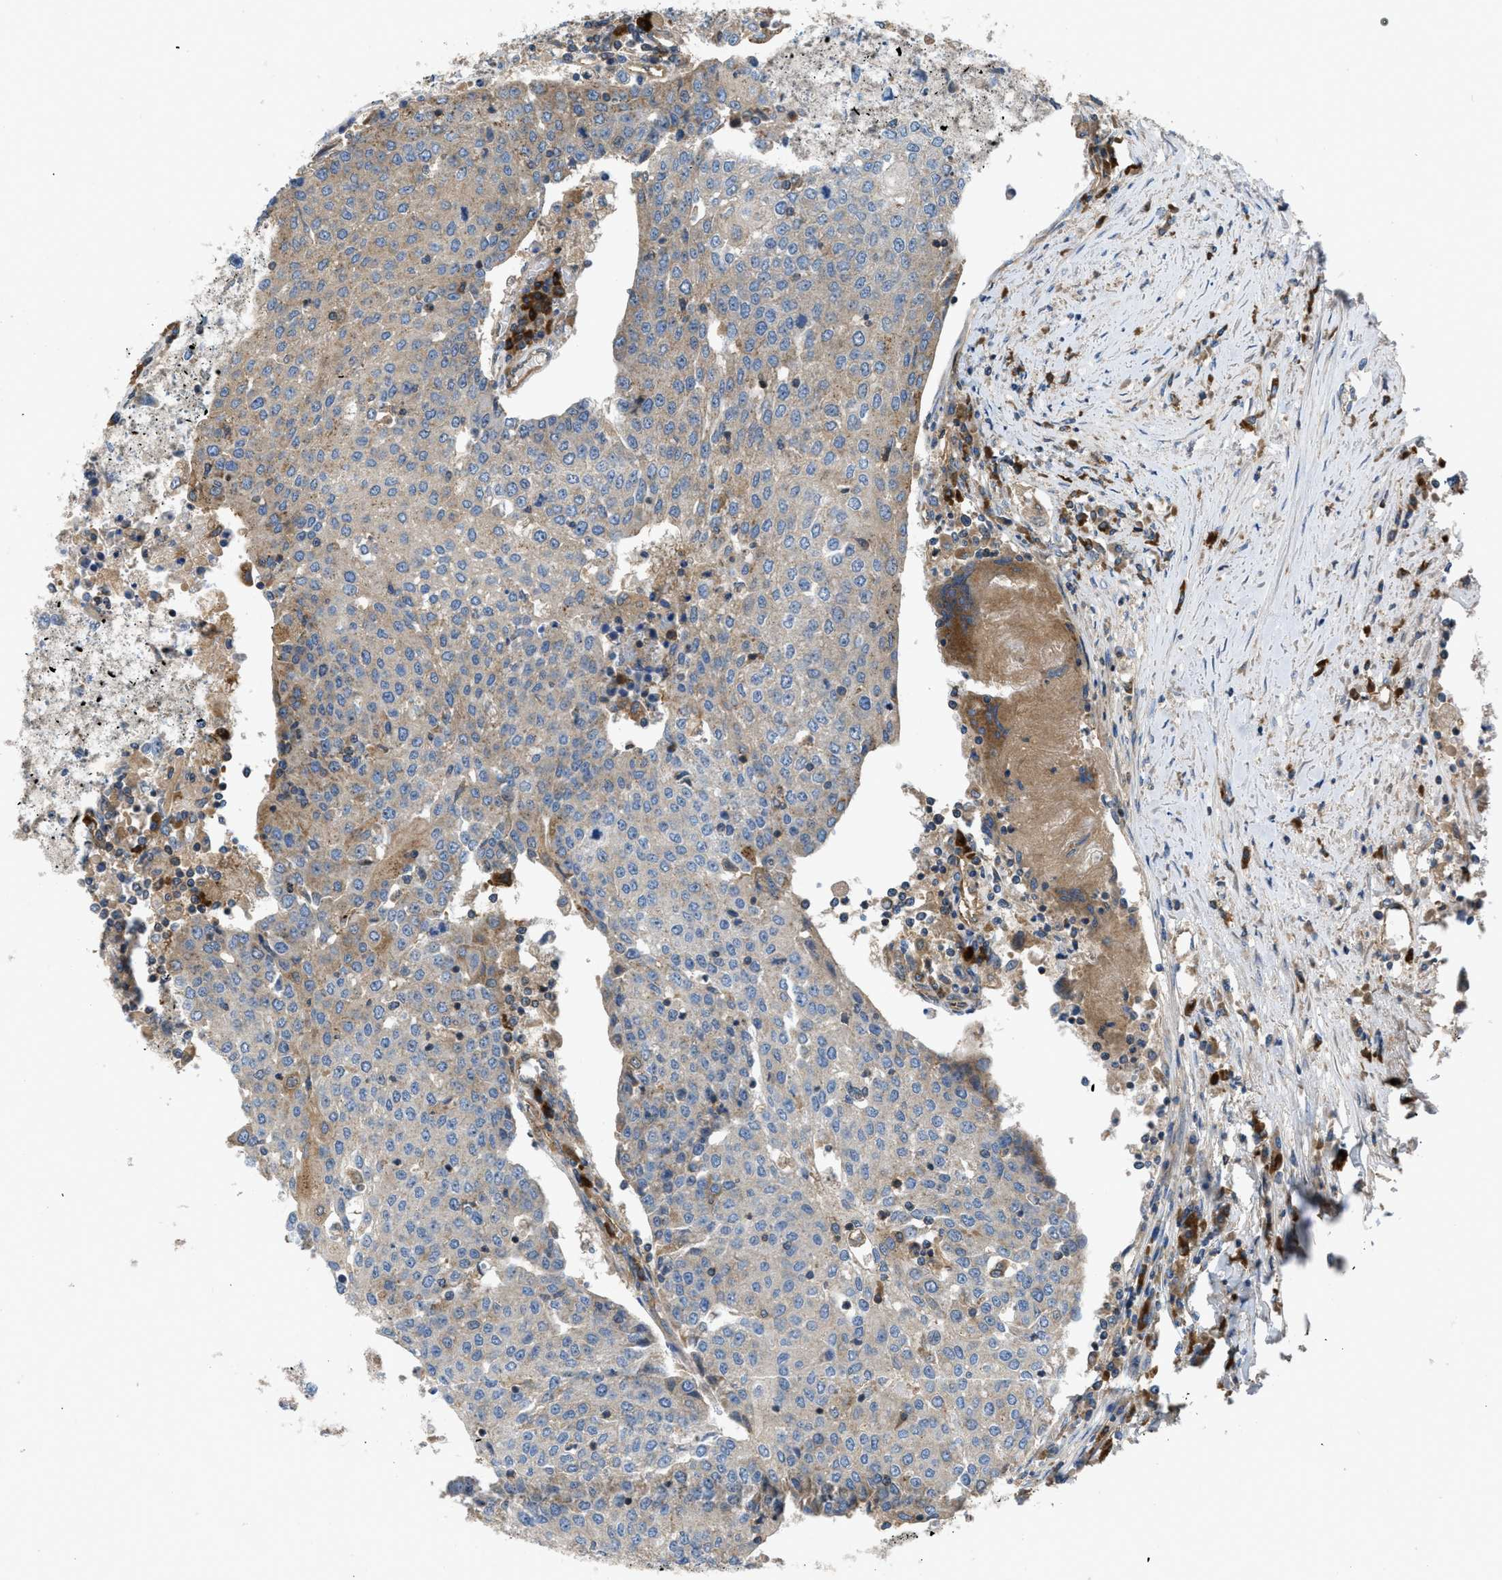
{"staining": {"intensity": "weak", "quantity": ">75%", "location": "cytoplasmic/membranous"}, "tissue": "urothelial cancer", "cell_type": "Tumor cells", "image_type": "cancer", "snomed": [{"axis": "morphology", "description": "Urothelial carcinoma, High grade"}, {"axis": "topography", "description": "Urinary bladder"}], "caption": "Tumor cells show weak cytoplasmic/membranous expression in approximately >75% of cells in urothelial carcinoma (high-grade). (IHC, brightfield microscopy, high magnification).", "gene": "ATP2A3", "patient": {"sex": "female", "age": 85}}